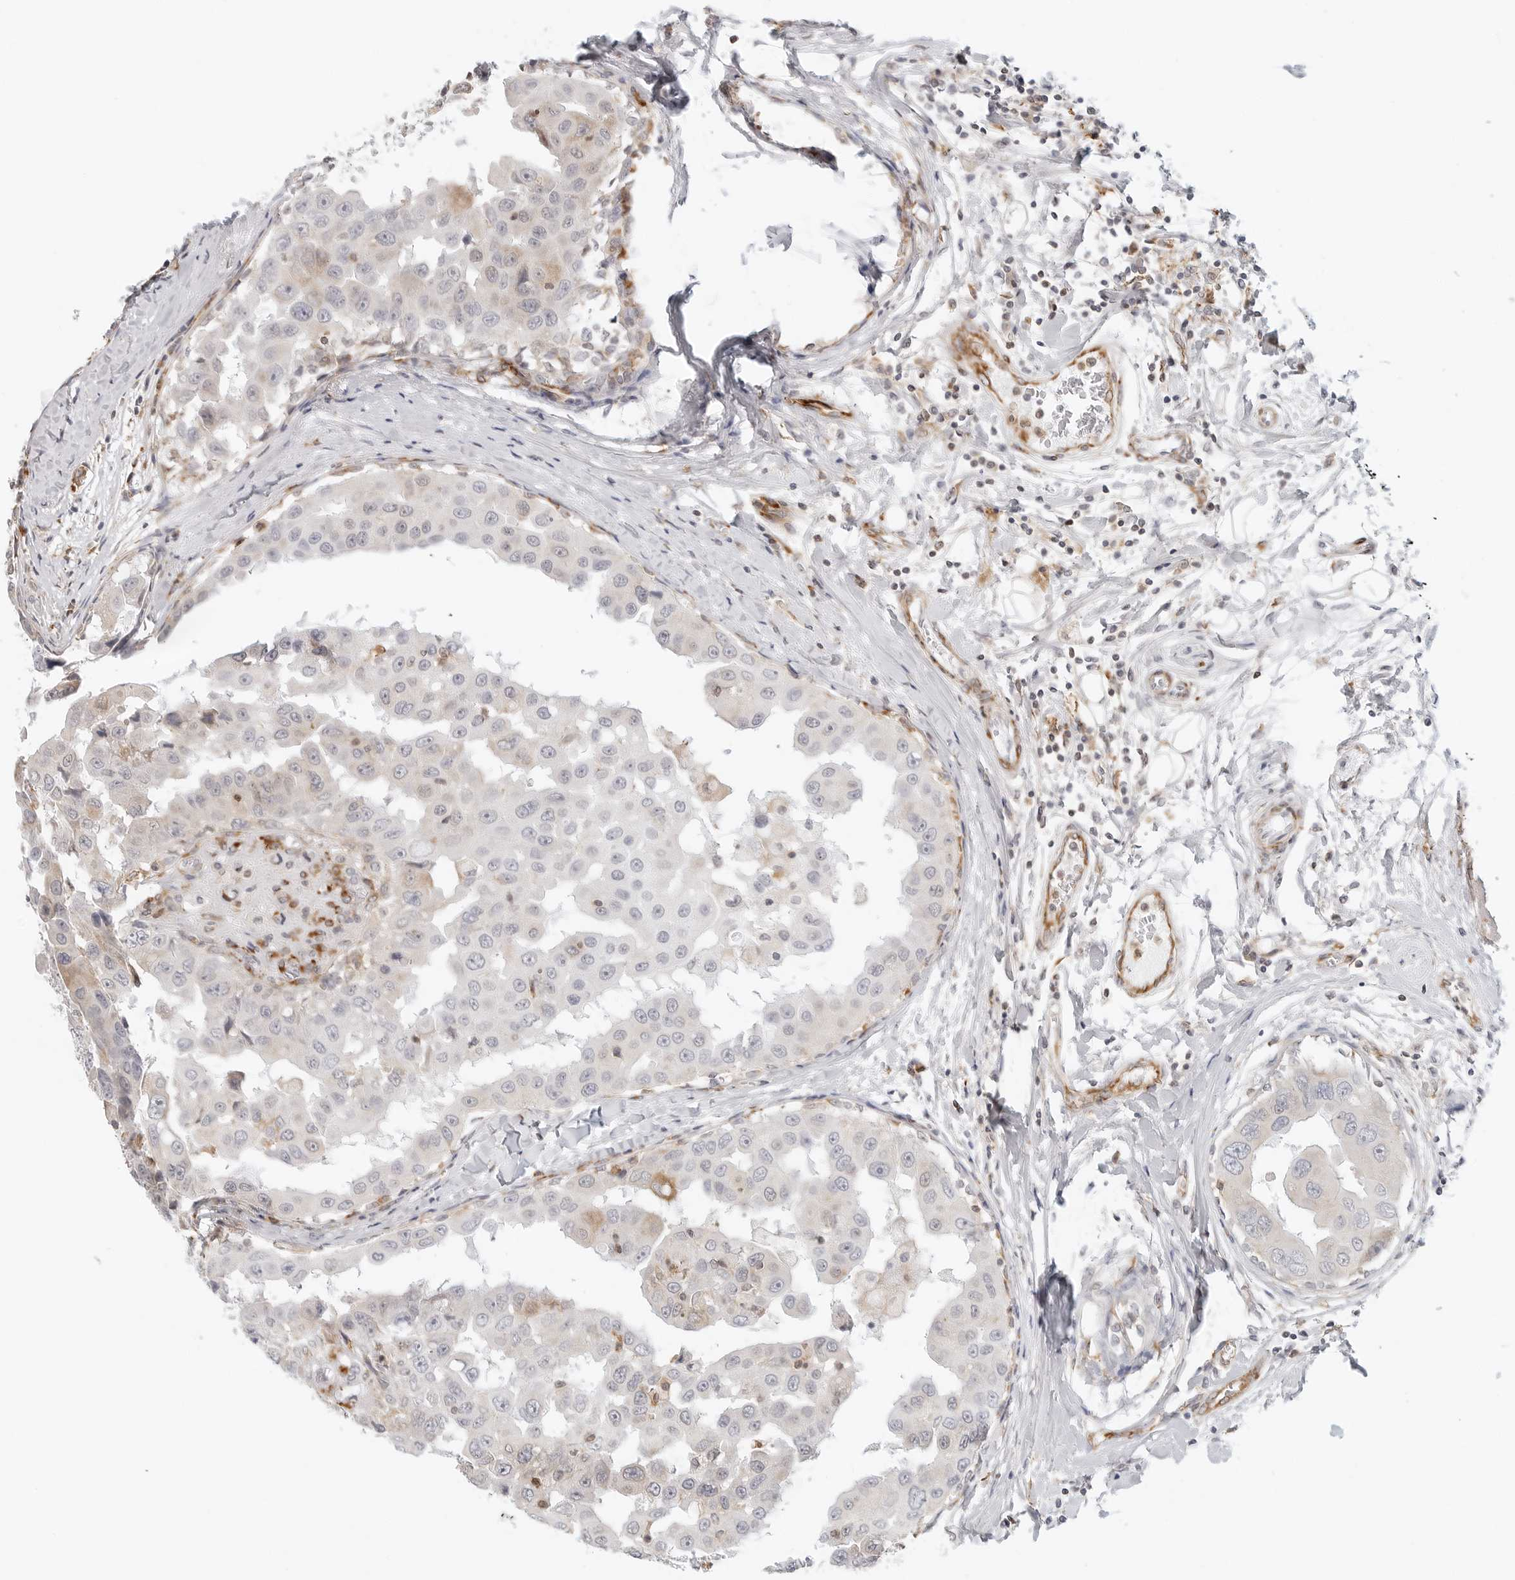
{"staining": {"intensity": "weak", "quantity": "25%-75%", "location": "cytoplasmic/membranous"}, "tissue": "breast cancer", "cell_type": "Tumor cells", "image_type": "cancer", "snomed": [{"axis": "morphology", "description": "Duct carcinoma"}, {"axis": "topography", "description": "Breast"}], "caption": "Brown immunohistochemical staining in human intraductal carcinoma (breast) shows weak cytoplasmic/membranous expression in about 25%-75% of tumor cells.", "gene": "C1QTNF1", "patient": {"sex": "female", "age": 27}}